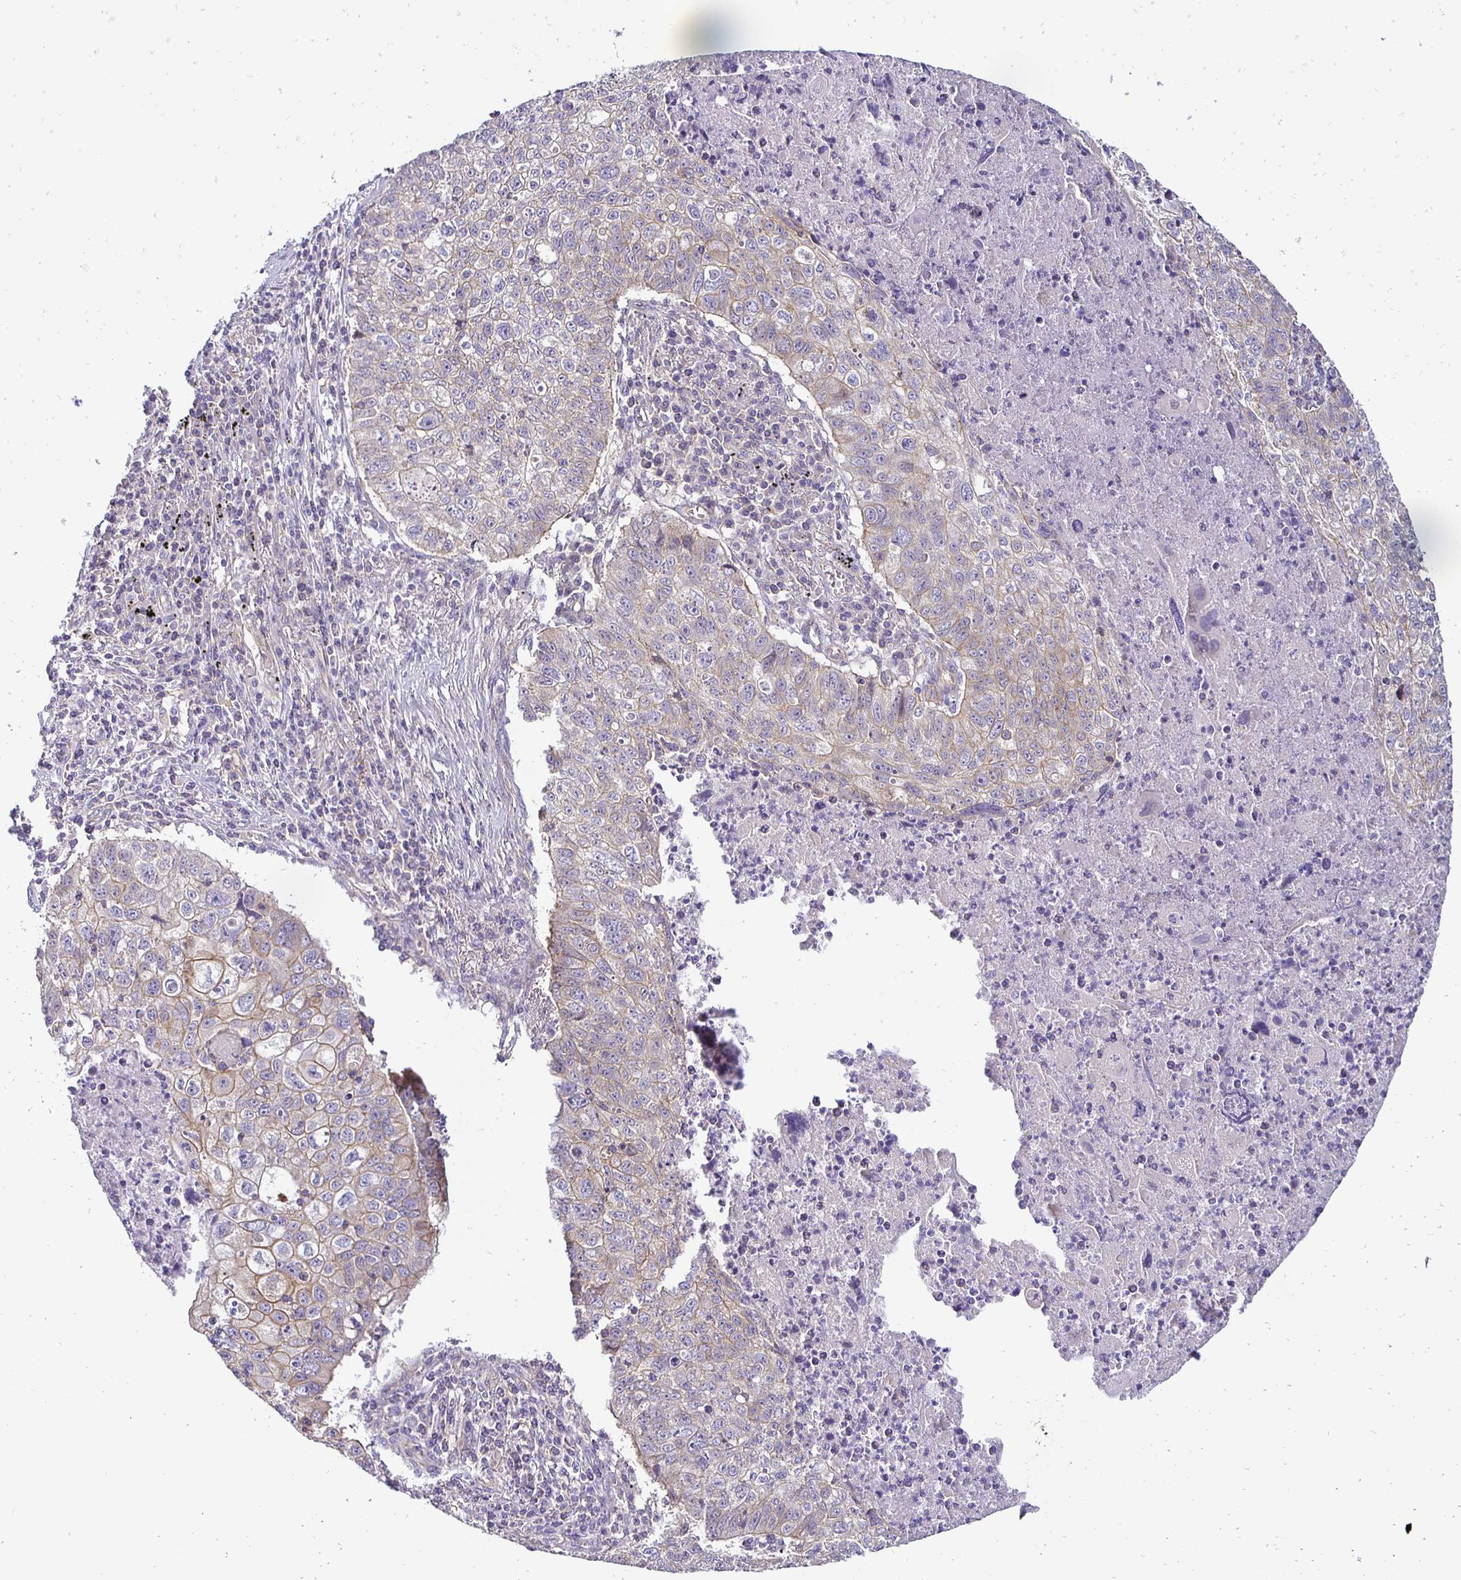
{"staining": {"intensity": "weak", "quantity": "<25%", "location": "cytoplasmic/membranous"}, "tissue": "lung cancer", "cell_type": "Tumor cells", "image_type": "cancer", "snomed": [{"axis": "morphology", "description": "Normal morphology"}, {"axis": "morphology", "description": "Aneuploidy"}, {"axis": "morphology", "description": "Squamous cell carcinoma, NOS"}, {"axis": "topography", "description": "Lymph node"}, {"axis": "topography", "description": "Lung"}], "caption": "Tumor cells show no significant staining in squamous cell carcinoma (lung). (Brightfield microscopy of DAB immunohistochemistry (IHC) at high magnification).", "gene": "SLC9A1", "patient": {"sex": "female", "age": 76}}